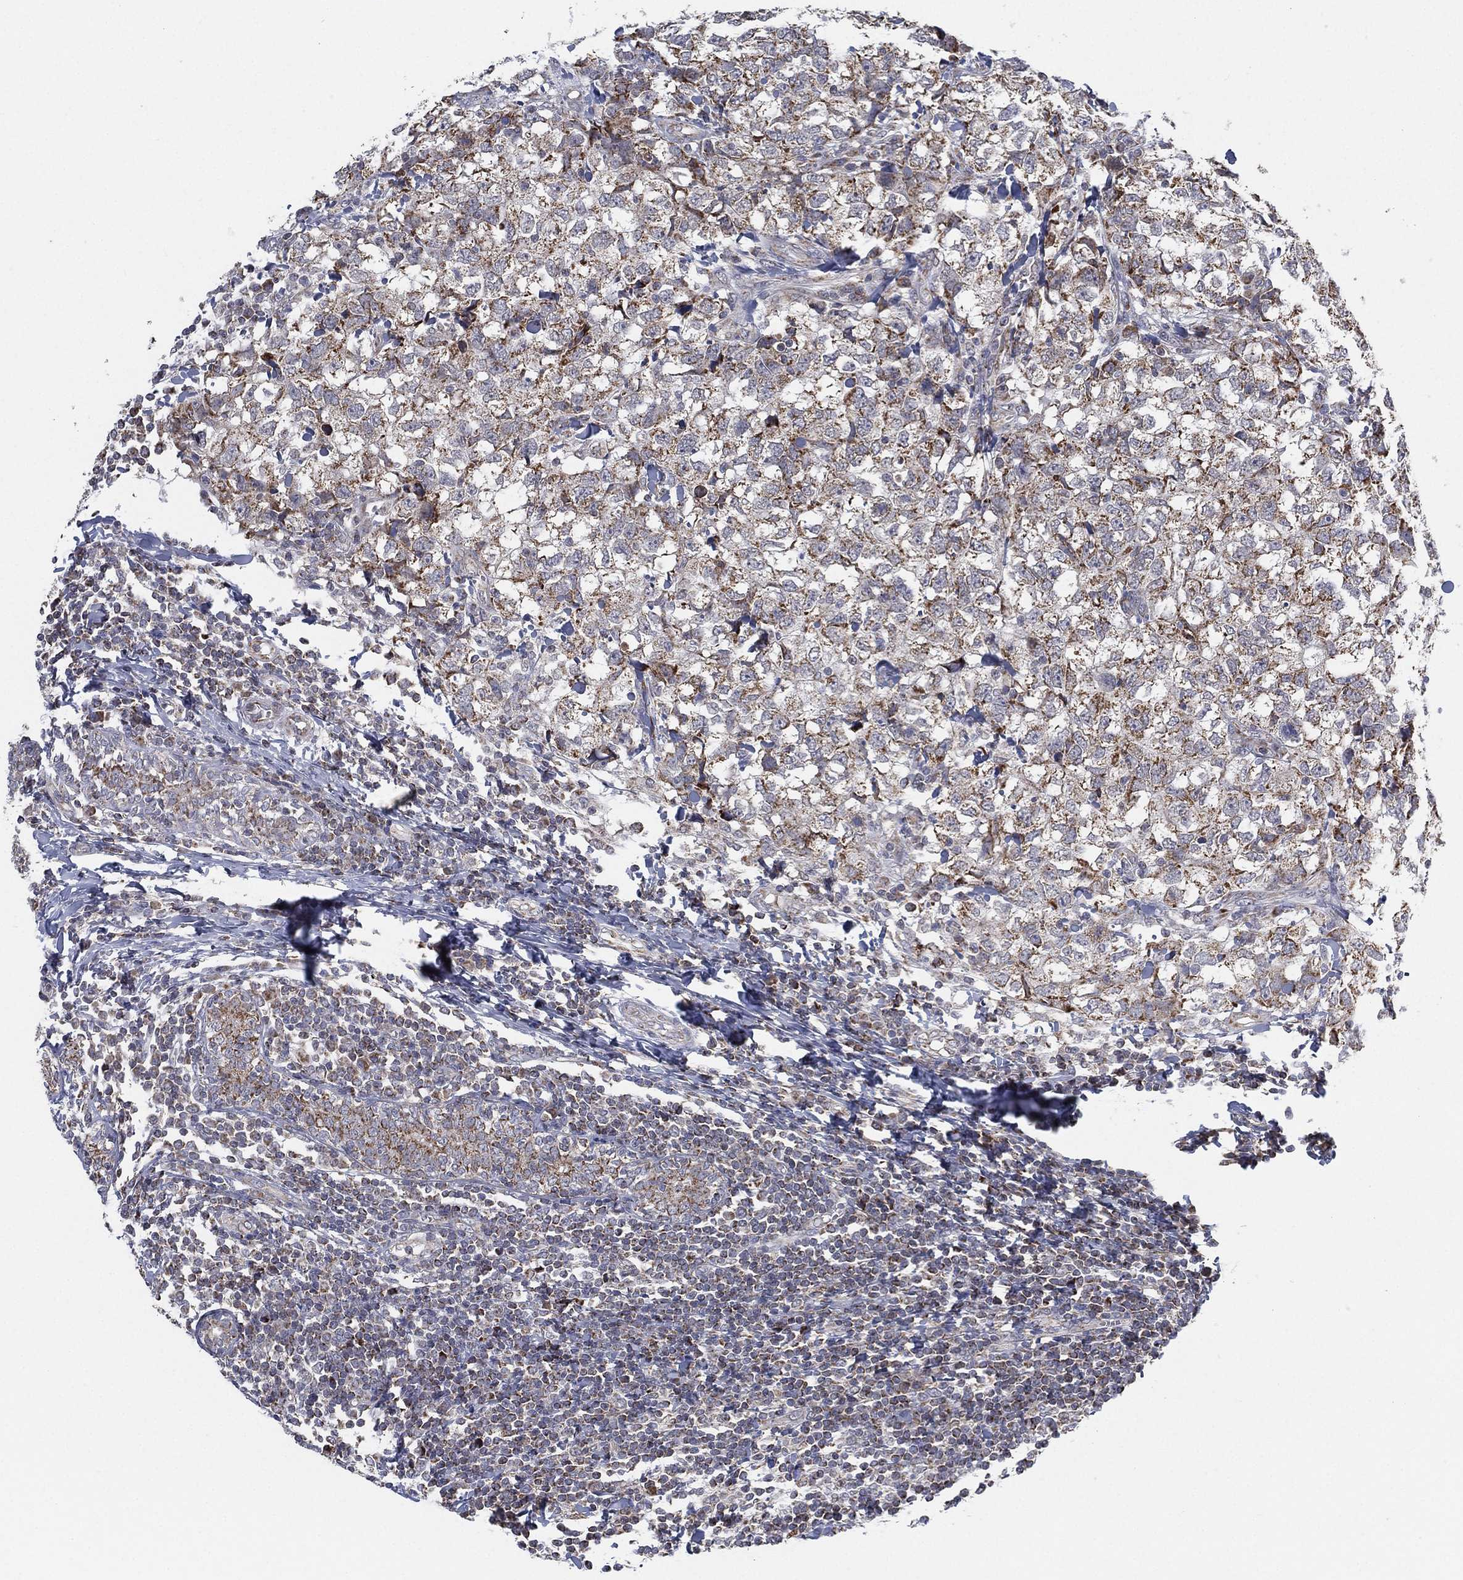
{"staining": {"intensity": "moderate", "quantity": "25%-75%", "location": "cytoplasmic/membranous"}, "tissue": "breast cancer", "cell_type": "Tumor cells", "image_type": "cancer", "snomed": [{"axis": "morphology", "description": "Duct carcinoma"}, {"axis": "topography", "description": "Breast"}], "caption": "High-power microscopy captured an immunohistochemistry histopathology image of breast cancer (intraductal carcinoma), revealing moderate cytoplasmic/membranous staining in approximately 25%-75% of tumor cells.", "gene": "PSMG4", "patient": {"sex": "female", "age": 30}}